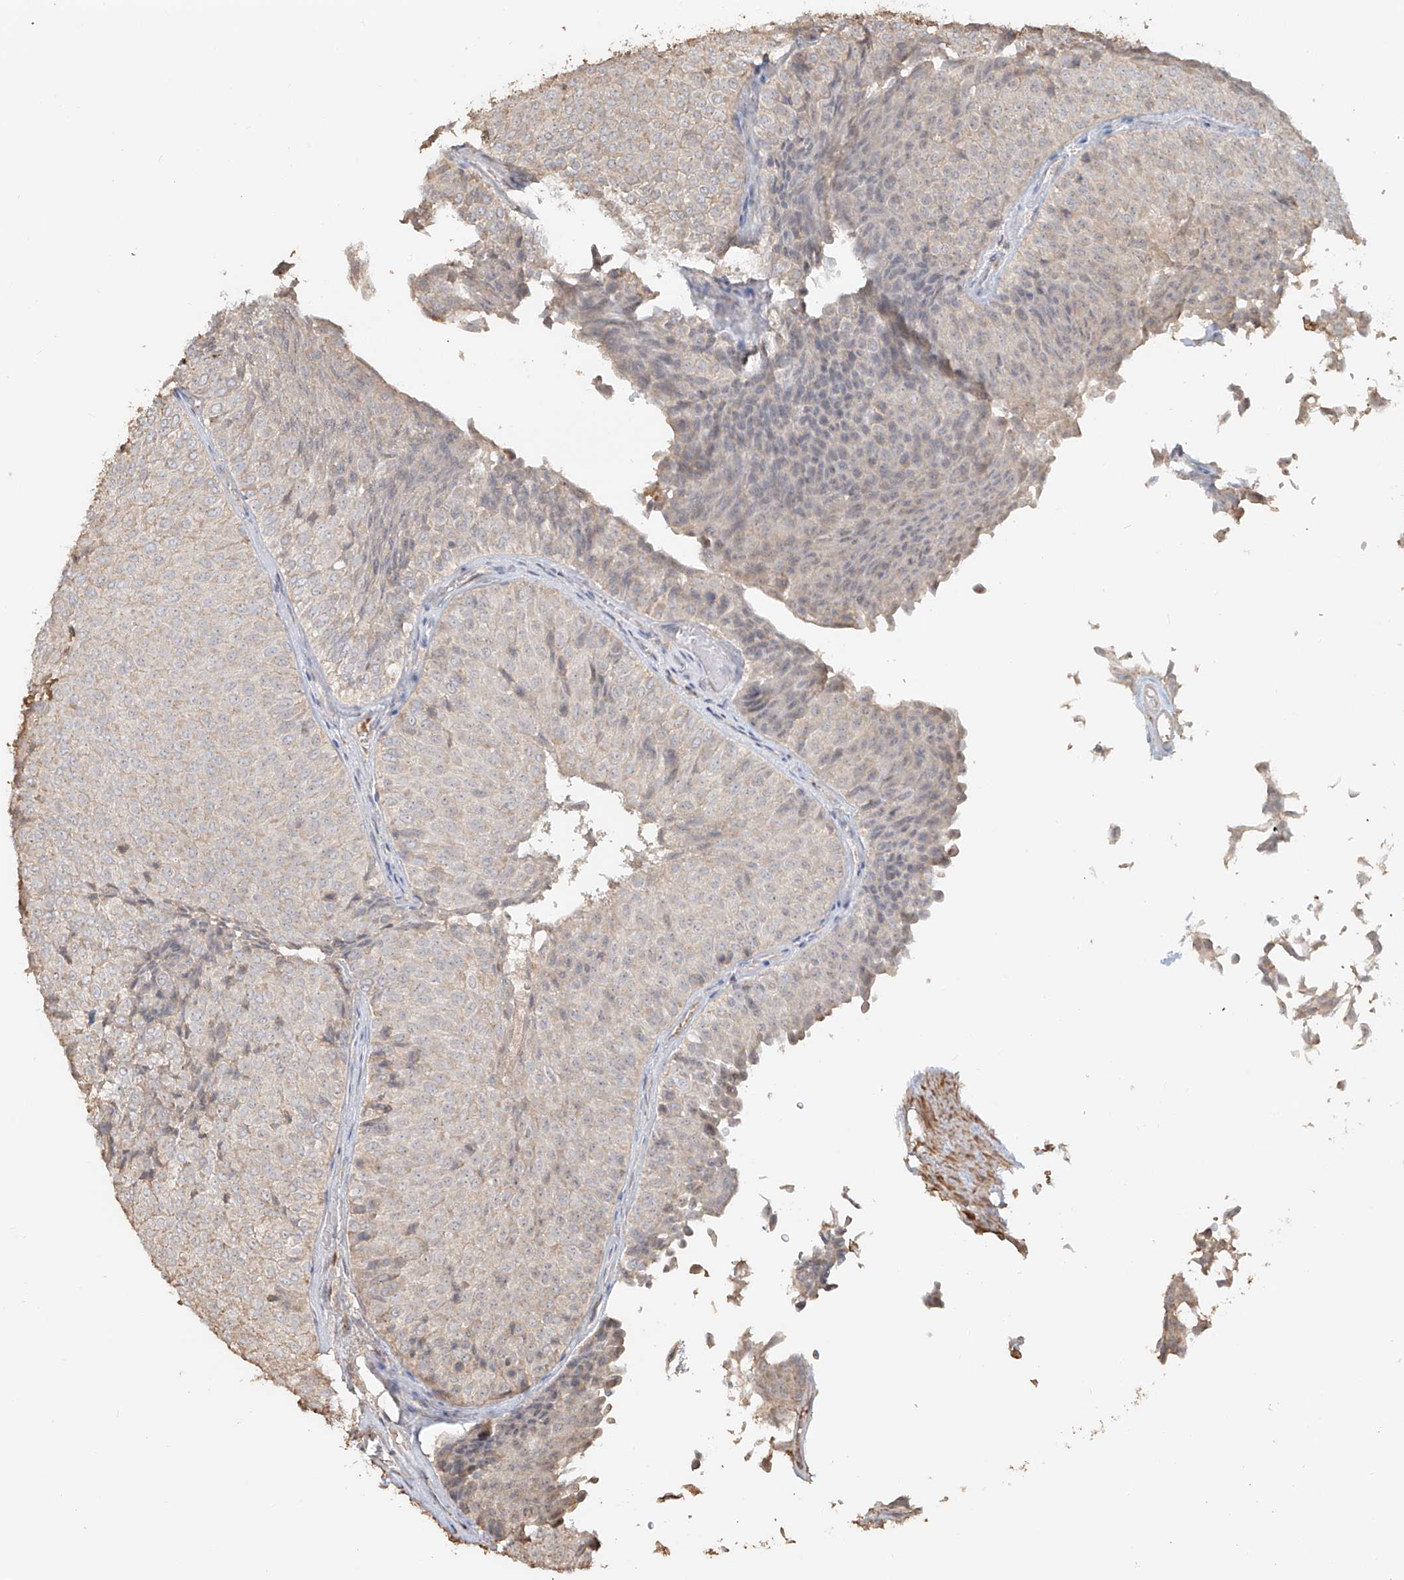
{"staining": {"intensity": "negative", "quantity": "none", "location": "none"}, "tissue": "urothelial cancer", "cell_type": "Tumor cells", "image_type": "cancer", "snomed": [{"axis": "morphology", "description": "Urothelial carcinoma, Low grade"}, {"axis": "topography", "description": "Urinary bladder"}], "caption": "IHC of low-grade urothelial carcinoma demonstrates no expression in tumor cells. (DAB immunohistochemistry with hematoxylin counter stain).", "gene": "NPHS1", "patient": {"sex": "male", "age": 78}}